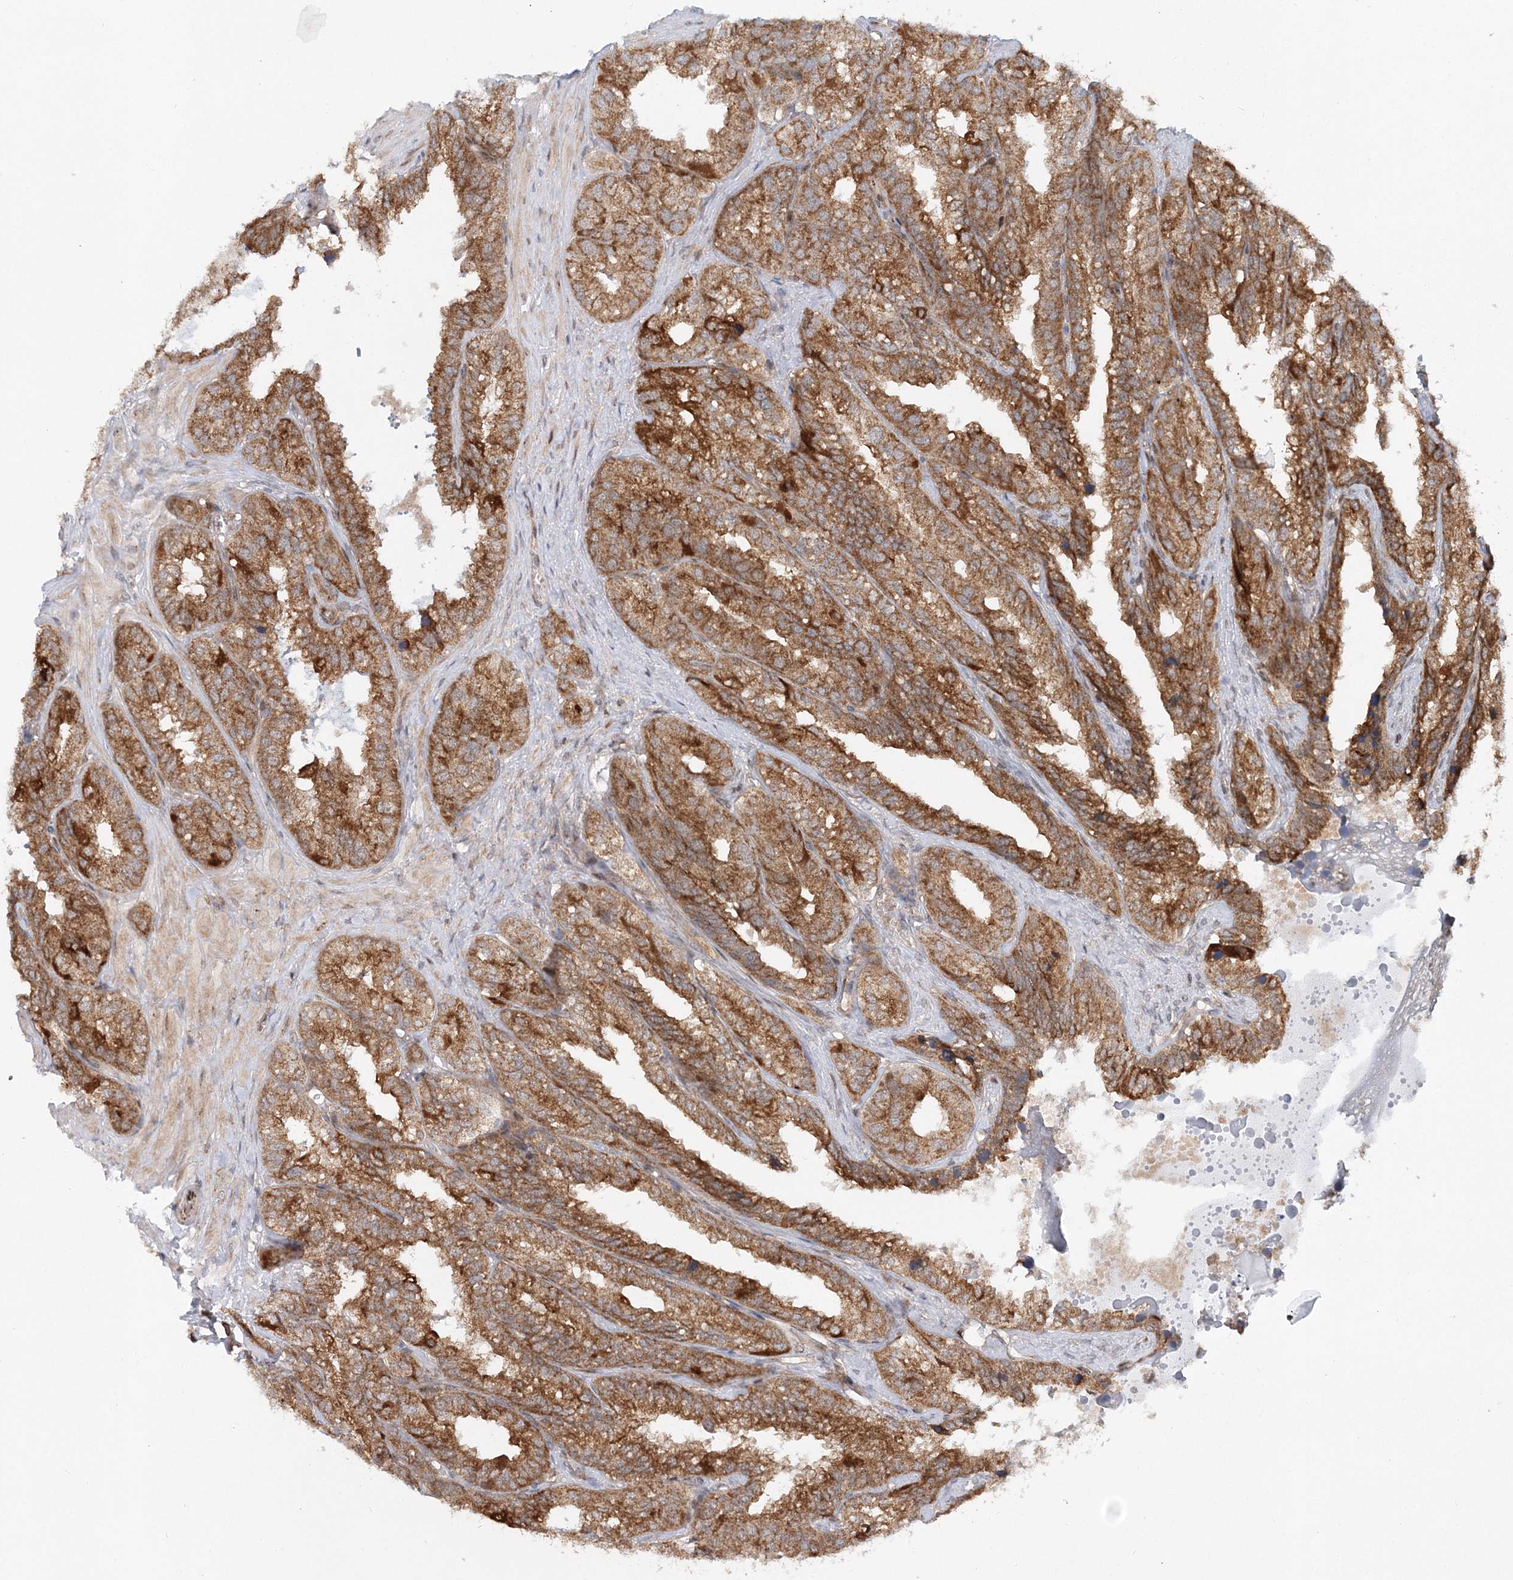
{"staining": {"intensity": "moderate", "quantity": ">75%", "location": "cytoplasmic/membranous"}, "tissue": "seminal vesicle", "cell_type": "Glandular cells", "image_type": "normal", "snomed": [{"axis": "morphology", "description": "Normal tissue, NOS"}, {"axis": "topography", "description": "Prostate"}, {"axis": "topography", "description": "Seminal veicle"}], "caption": "The immunohistochemical stain highlights moderate cytoplasmic/membranous staining in glandular cells of normal seminal vesicle. The protein is stained brown, and the nuclei are stained in blue (DAB IHC with brightfield microscopy, high magnification).", "gene": "RAB11FIP2", "patient": {"sex": "male", "age": 51}}